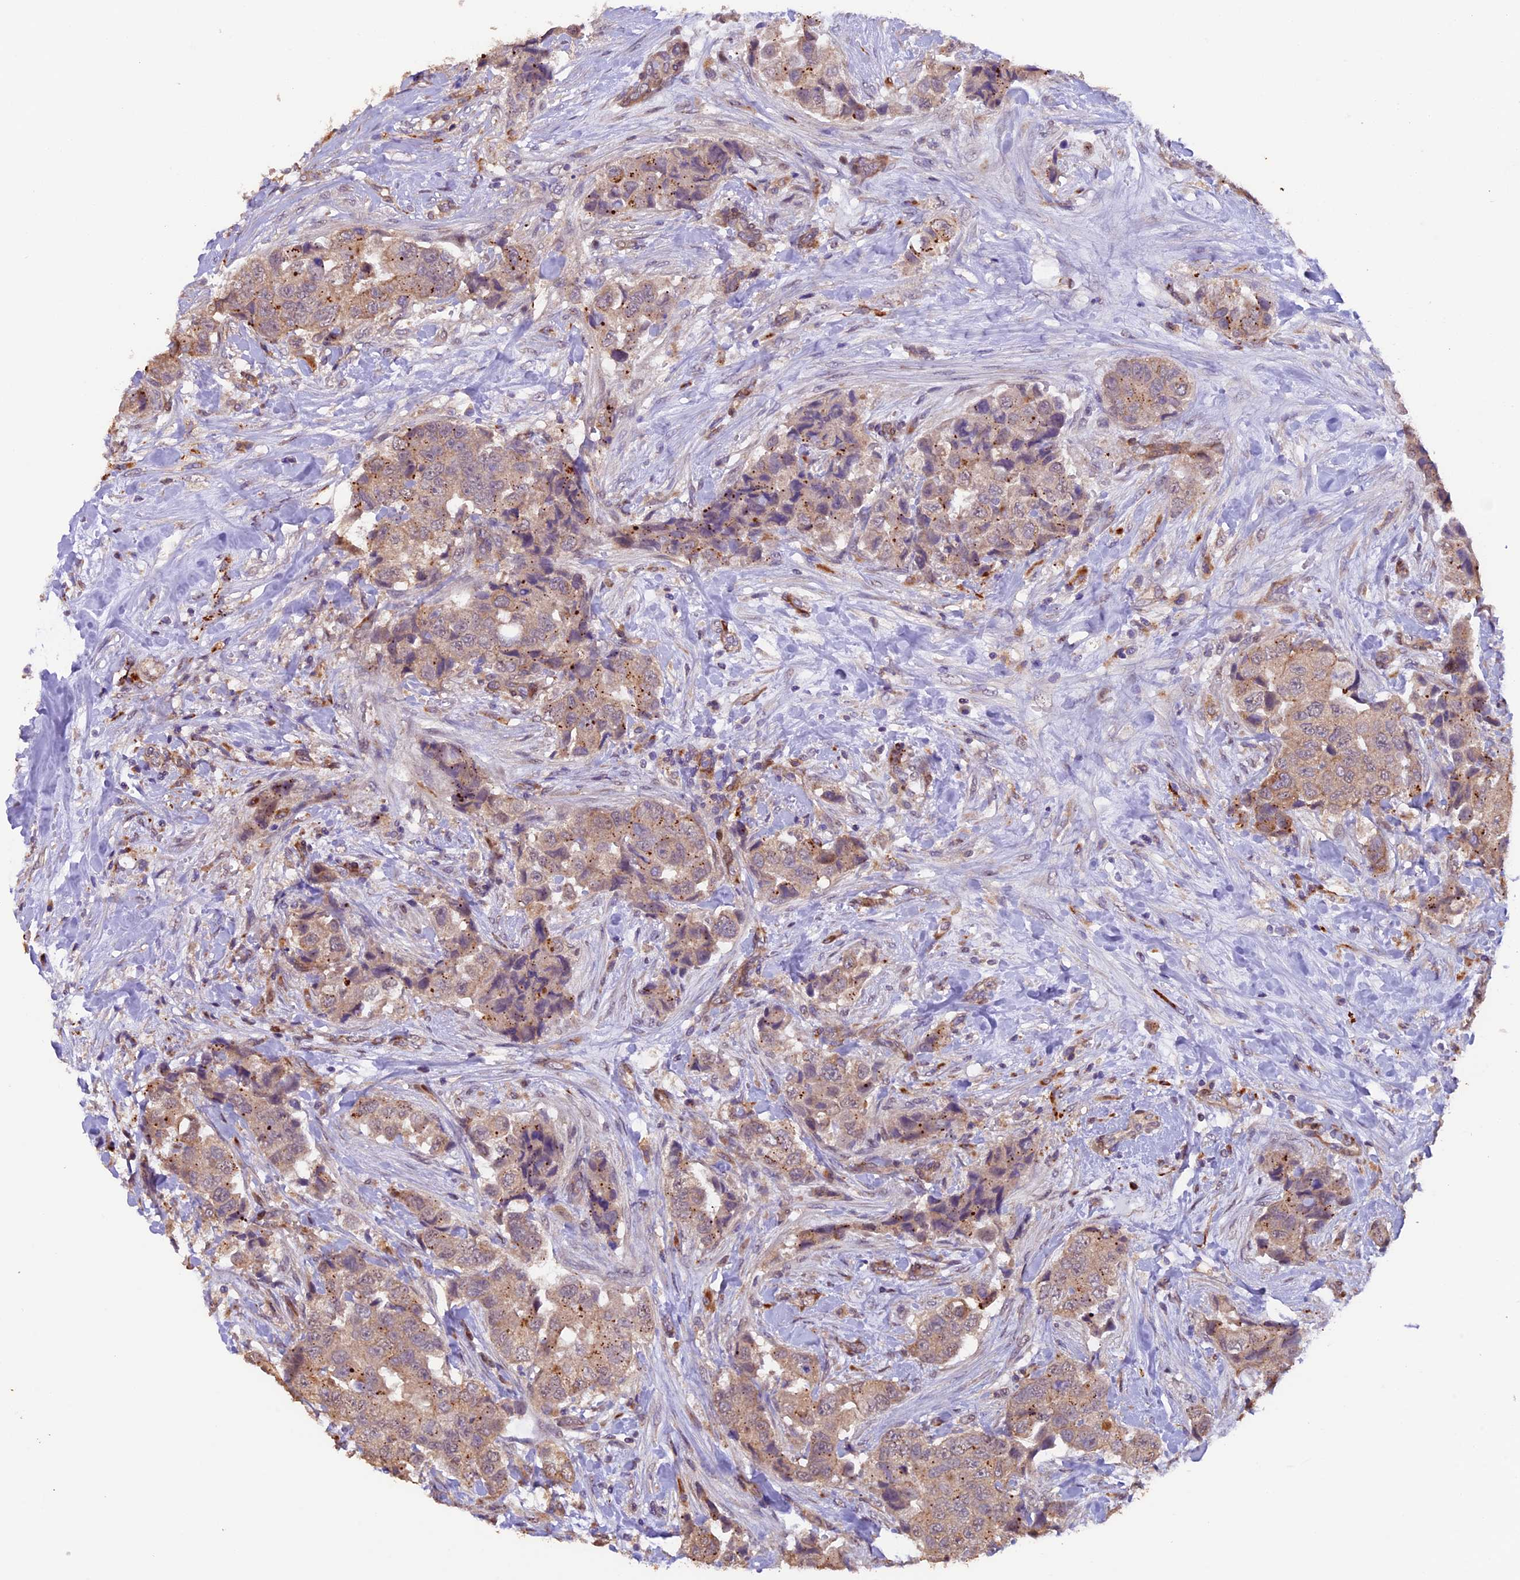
{"staining": {"intensity": "weak", "quantity": ">75%", "location": "cytoplasmic/membranous"}, "tissue": "breast cancer", "cell_type": "Tumor cells", "image_type": "cancer", "snomed": [{"axis": "morphology", "description": "Normal tissue, NOS"}, {"axis": "morphology", "description": "Duct carcinoma"}, {"axis": "topography", "description": "Breast"}], "caption": "Brown immunohistochemical staining in human invasive ductal carcinoma (breast) exhibits weak cytoplasmic/membranous expression in approximately >75% of tumor cells.", "gene": "NCK2", "patient": {"sex": "female", "age": 62}}